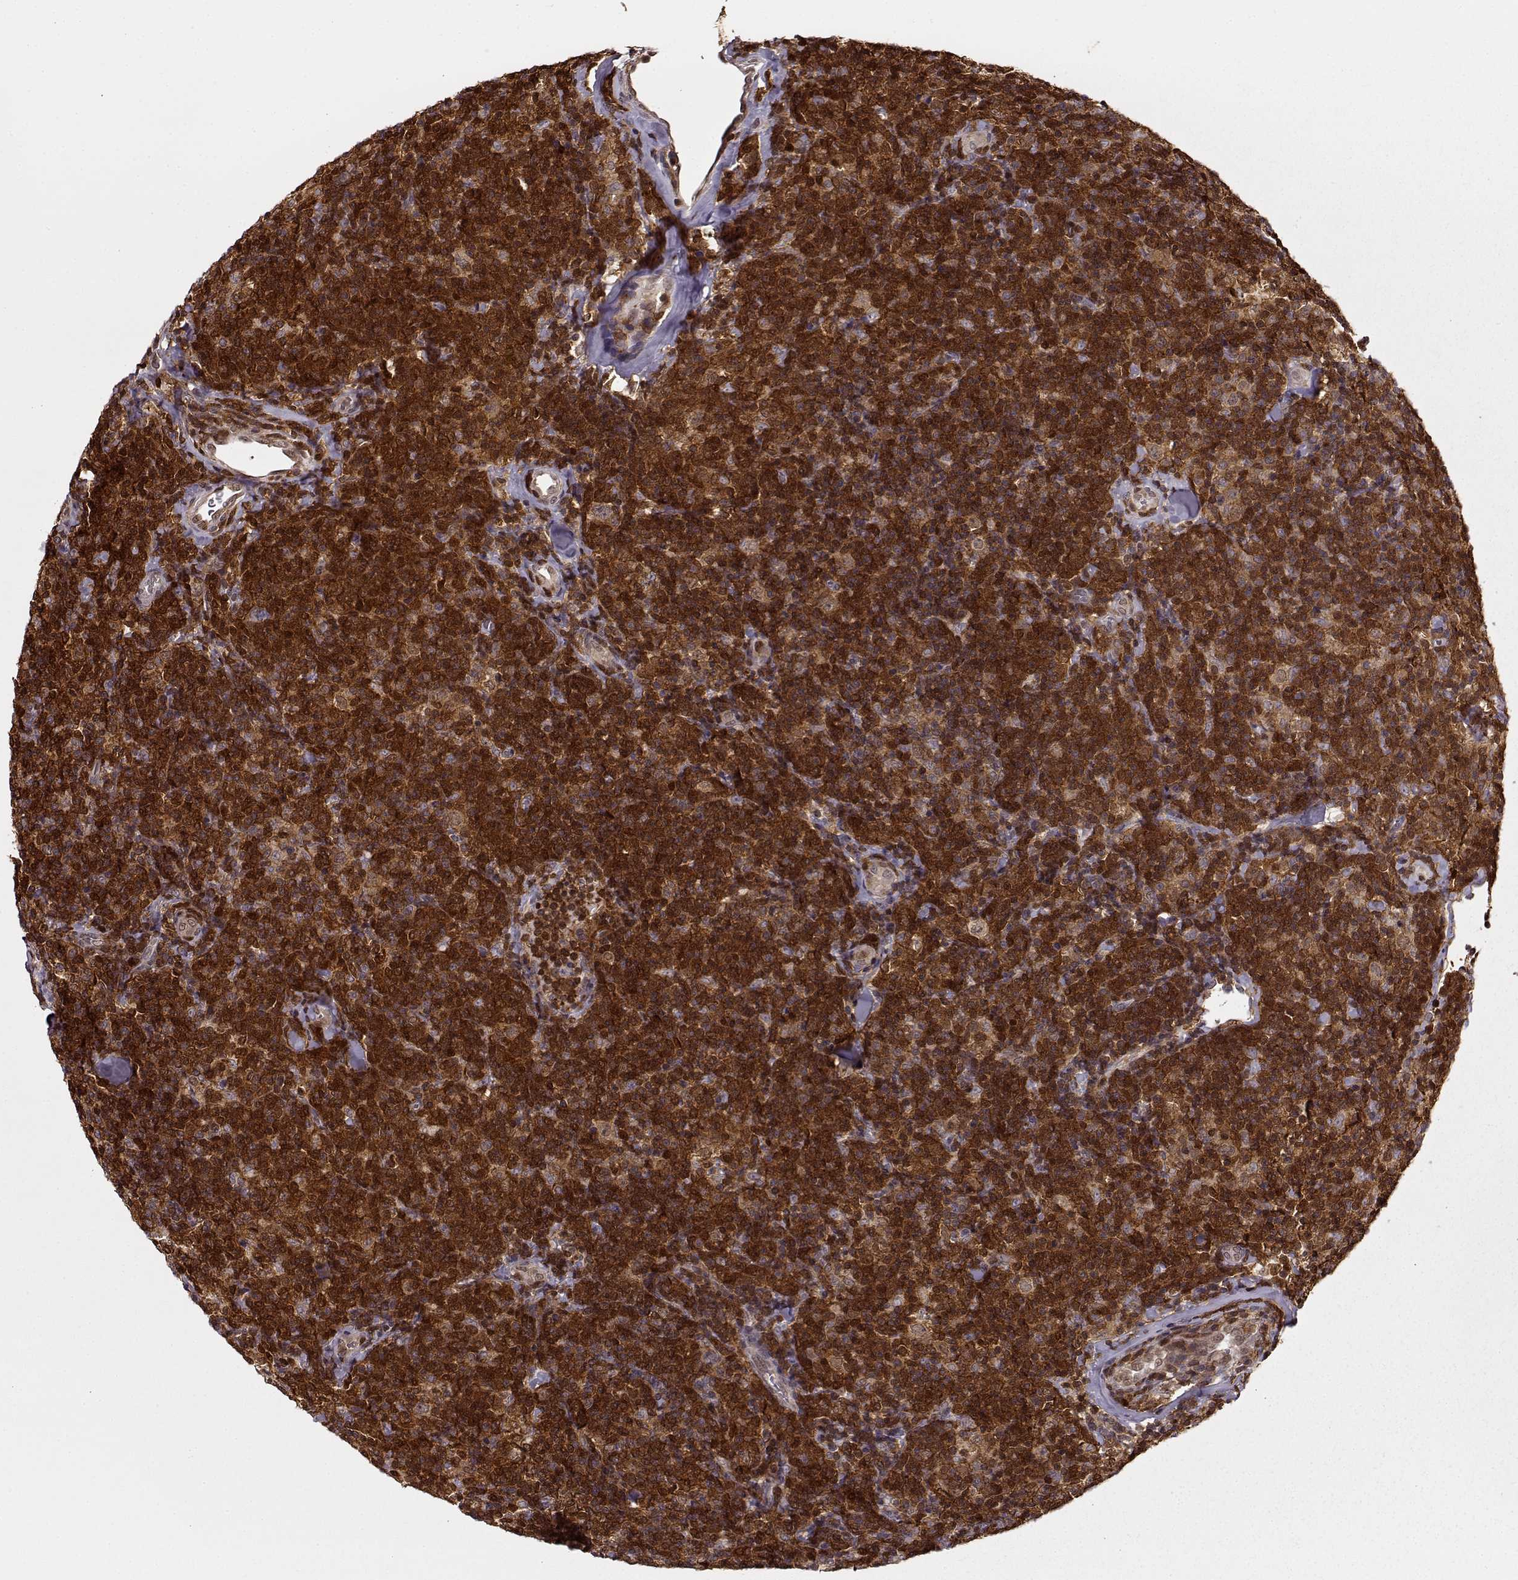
{"staining": {"intensity": "strong", "quantity": ">75%", "location": "cytoplasmic/membranous"}, "tissue": "lymphoma", "cell_type": "Tumor cells", "image_type": "cancer", "snomed": [{"axis": "morphology", "description": "Malignant lymphoma, non-Hodgkin's type, Low grade"}, {"axis": "topography", "description": "Lymph node"}], "caption": "Immunohistochemical staining of human low-grade malignant lymphoma, non-Hodgkin's type reveals strong cytoplasmic/membranous protein positivity in approximately >75% of tumor cells.", "gene": "MFSD1", "patient": {"sex": "female", "age": 56}}